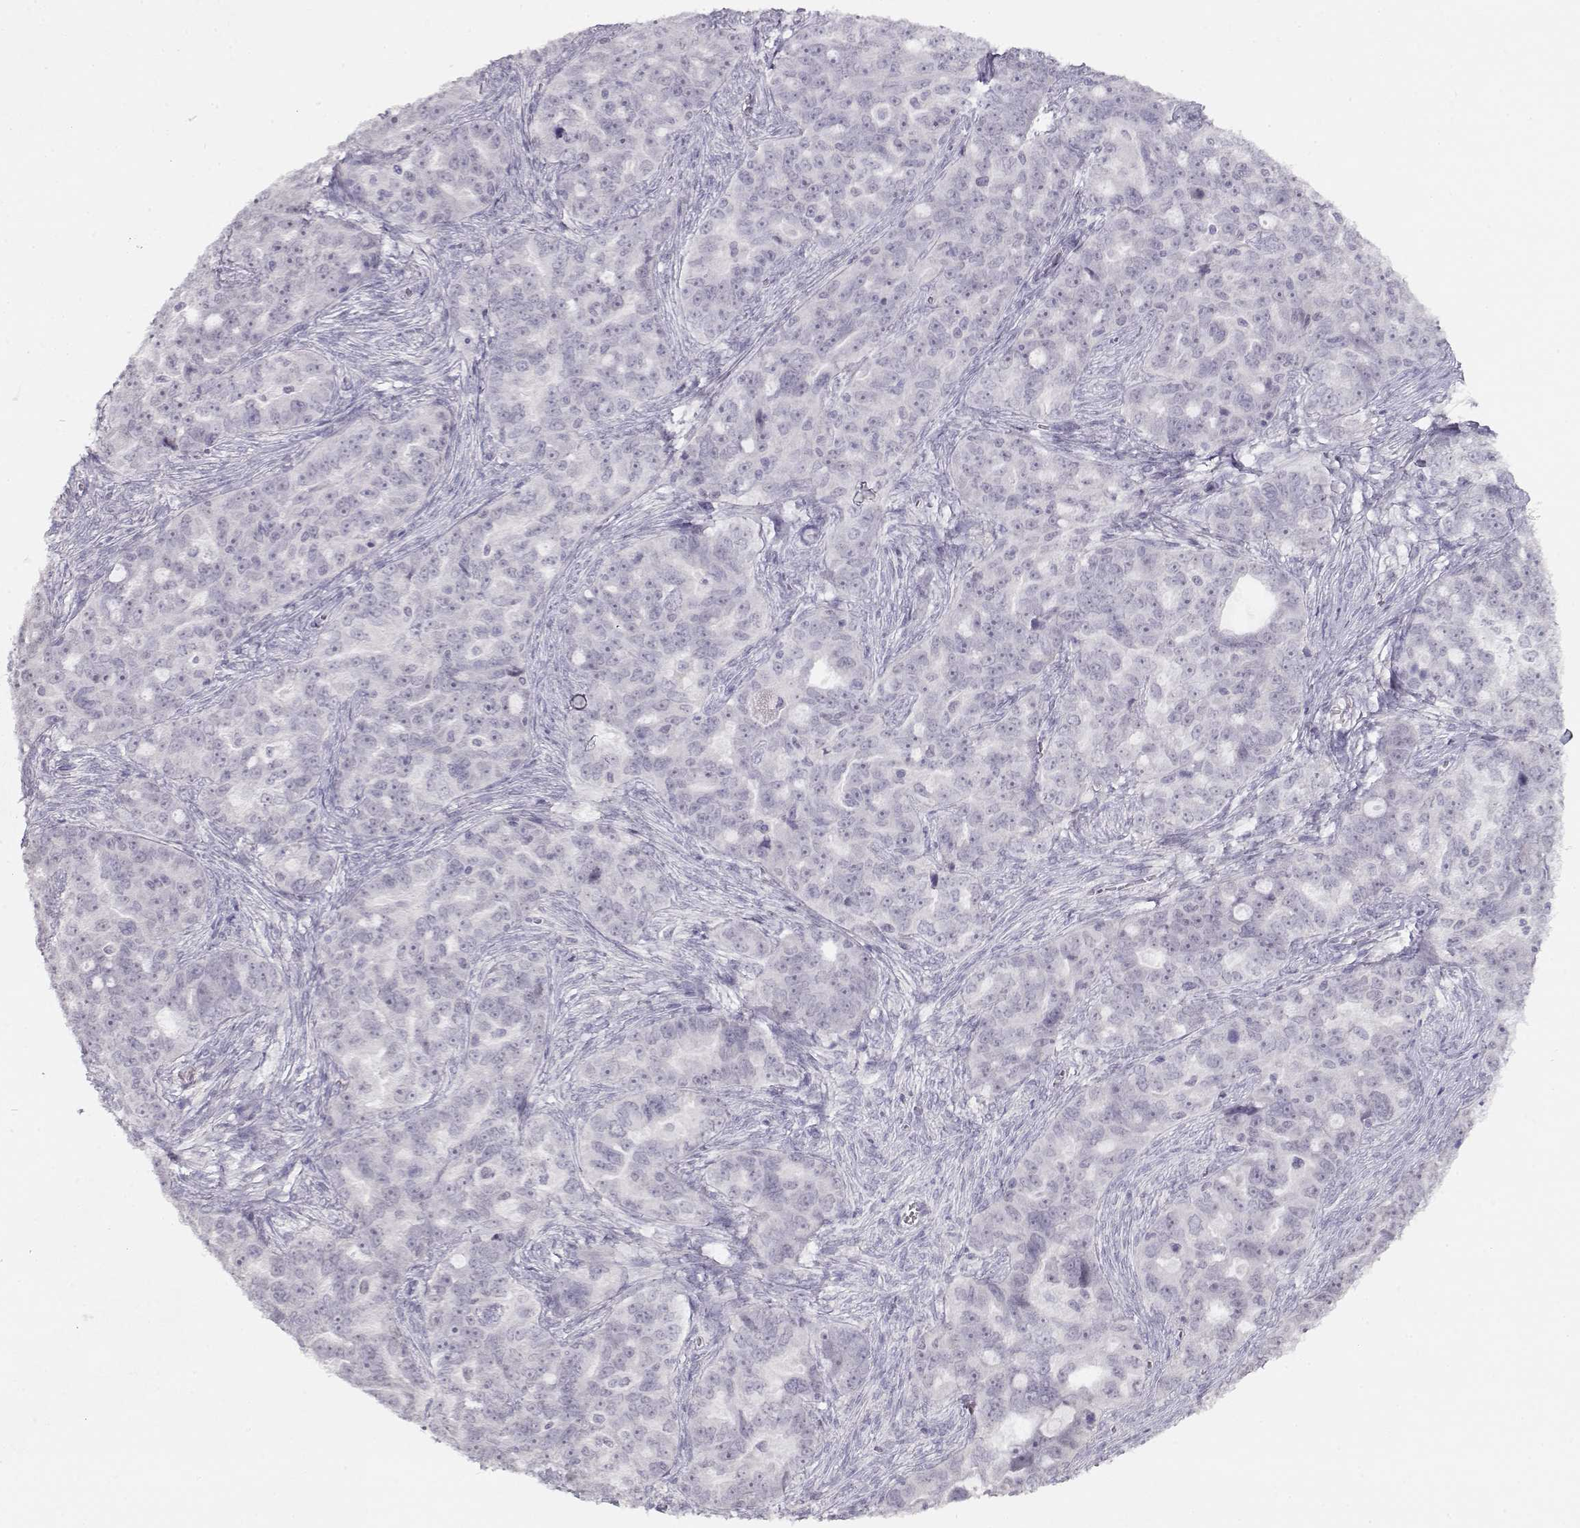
{"staining": {"intensity": "negative", "quantity": "none", "location": "none"}, "tissue": "ovarian cancer", "cell_type": "Tumor cells", "image_type": "cancer", "snomed": [{"axis": "morphology", "description": "Cystadenocarcinoma, serous, NOS"}, {"axis": "topography", "description": "Ovary"}], "caption": "A high-resolution histopathology image shows immunohistochemistry staining of ovarian cancer, which exhibits no significant staining in tumor cells. (IHC, brightfield microscopy, high magnification).", "gene": "IMPG1", "patient": {"sex": "female", "age": 51}}